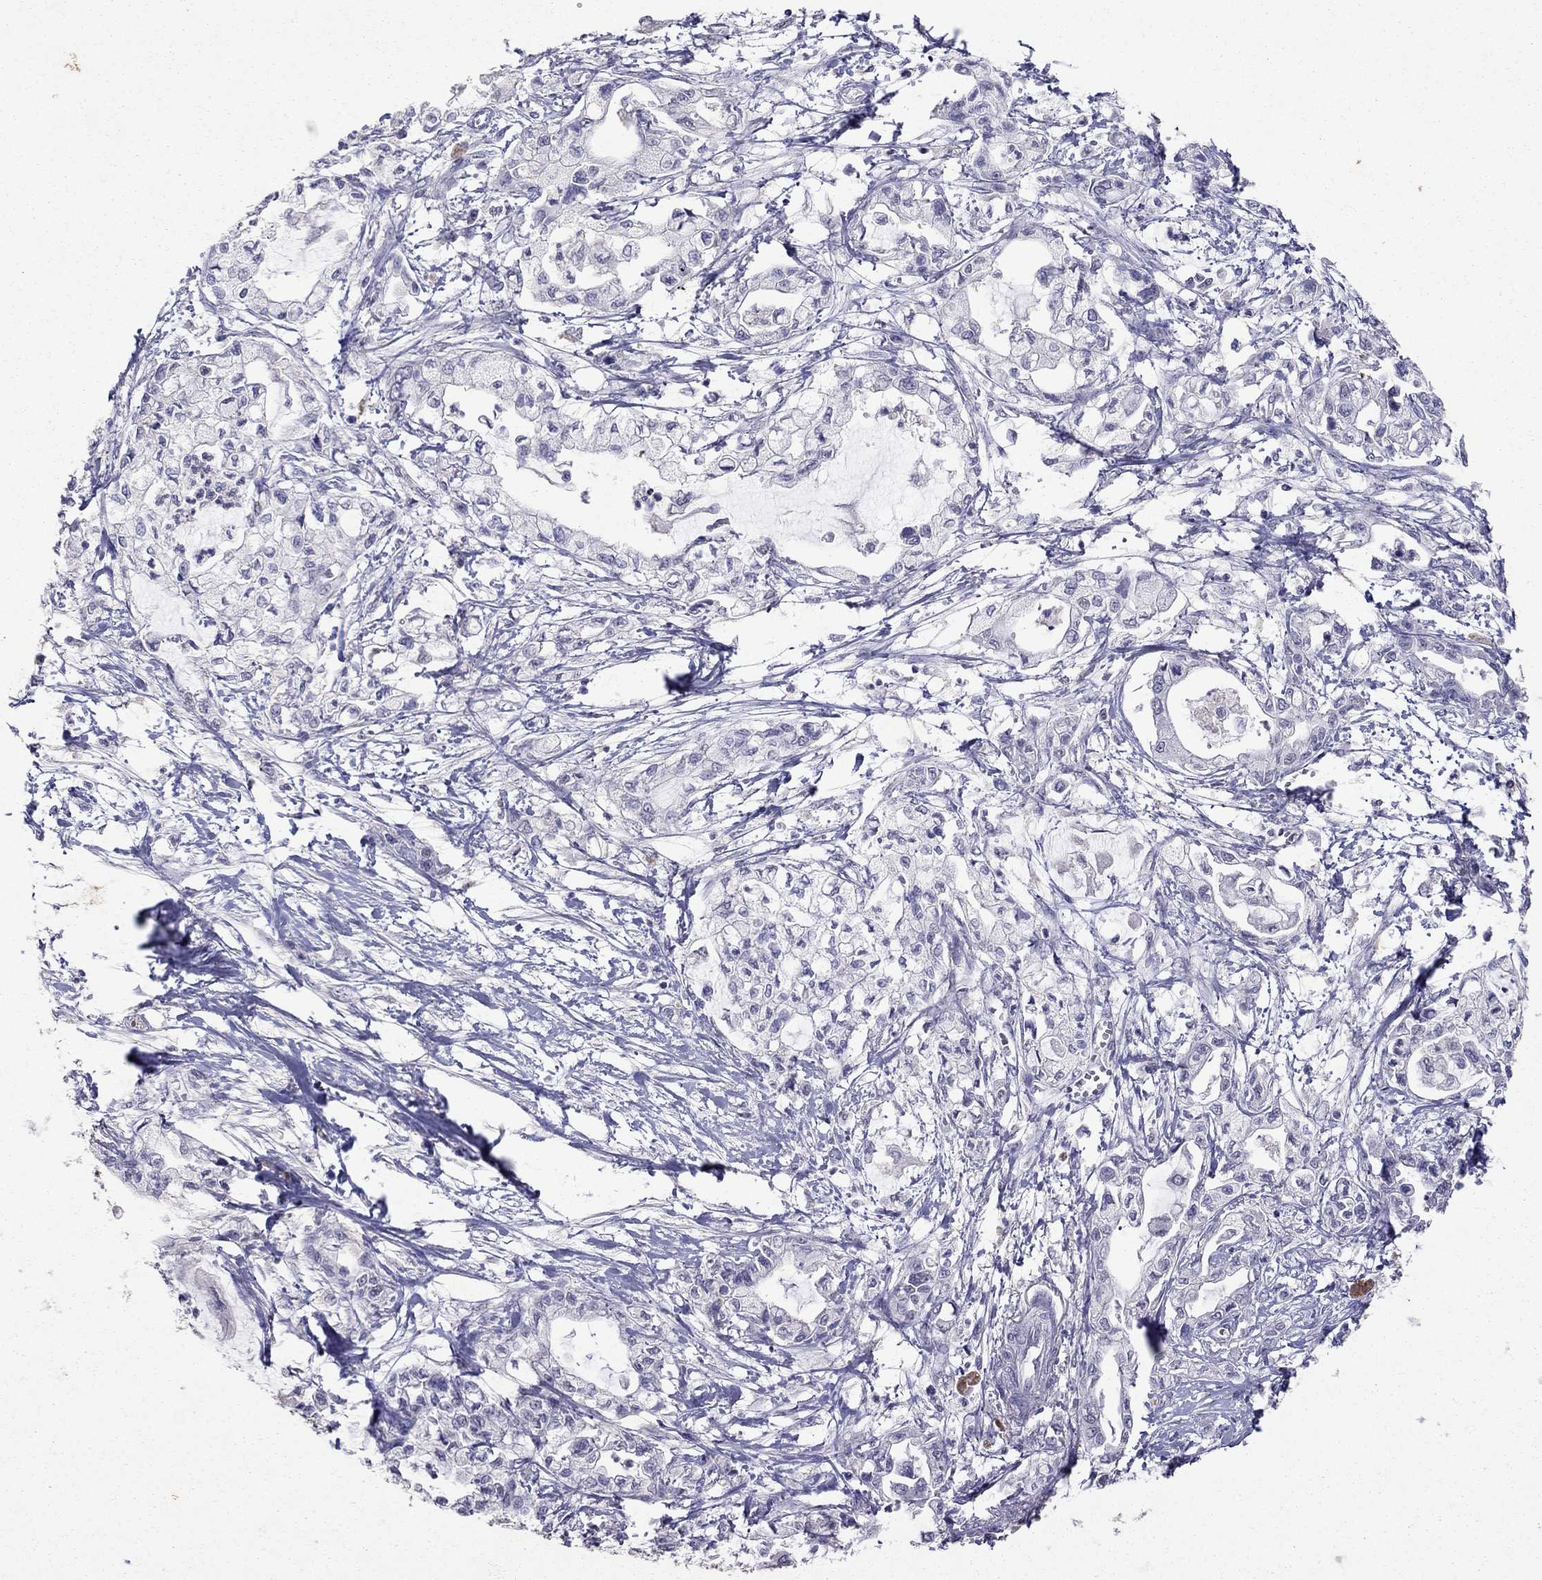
{"staining": {"intensity": "negative", "quantity": "none", "location": "none"}, "tissue": "pancreatic cancer", "cell_type": "Tumor cells", "image_type": "cancer", "snomed": [{"axis": "morphology", "description": "Adenocarcinoma, NOS"}, {"axis": "topography", "description": "Pancreas"}], "caption": "Protein analysis of pancreatic adenocarcinoma shows no significant staining in tumor cells.", "gene": "FST", "patient": {"sex": "male", "age": 54}}